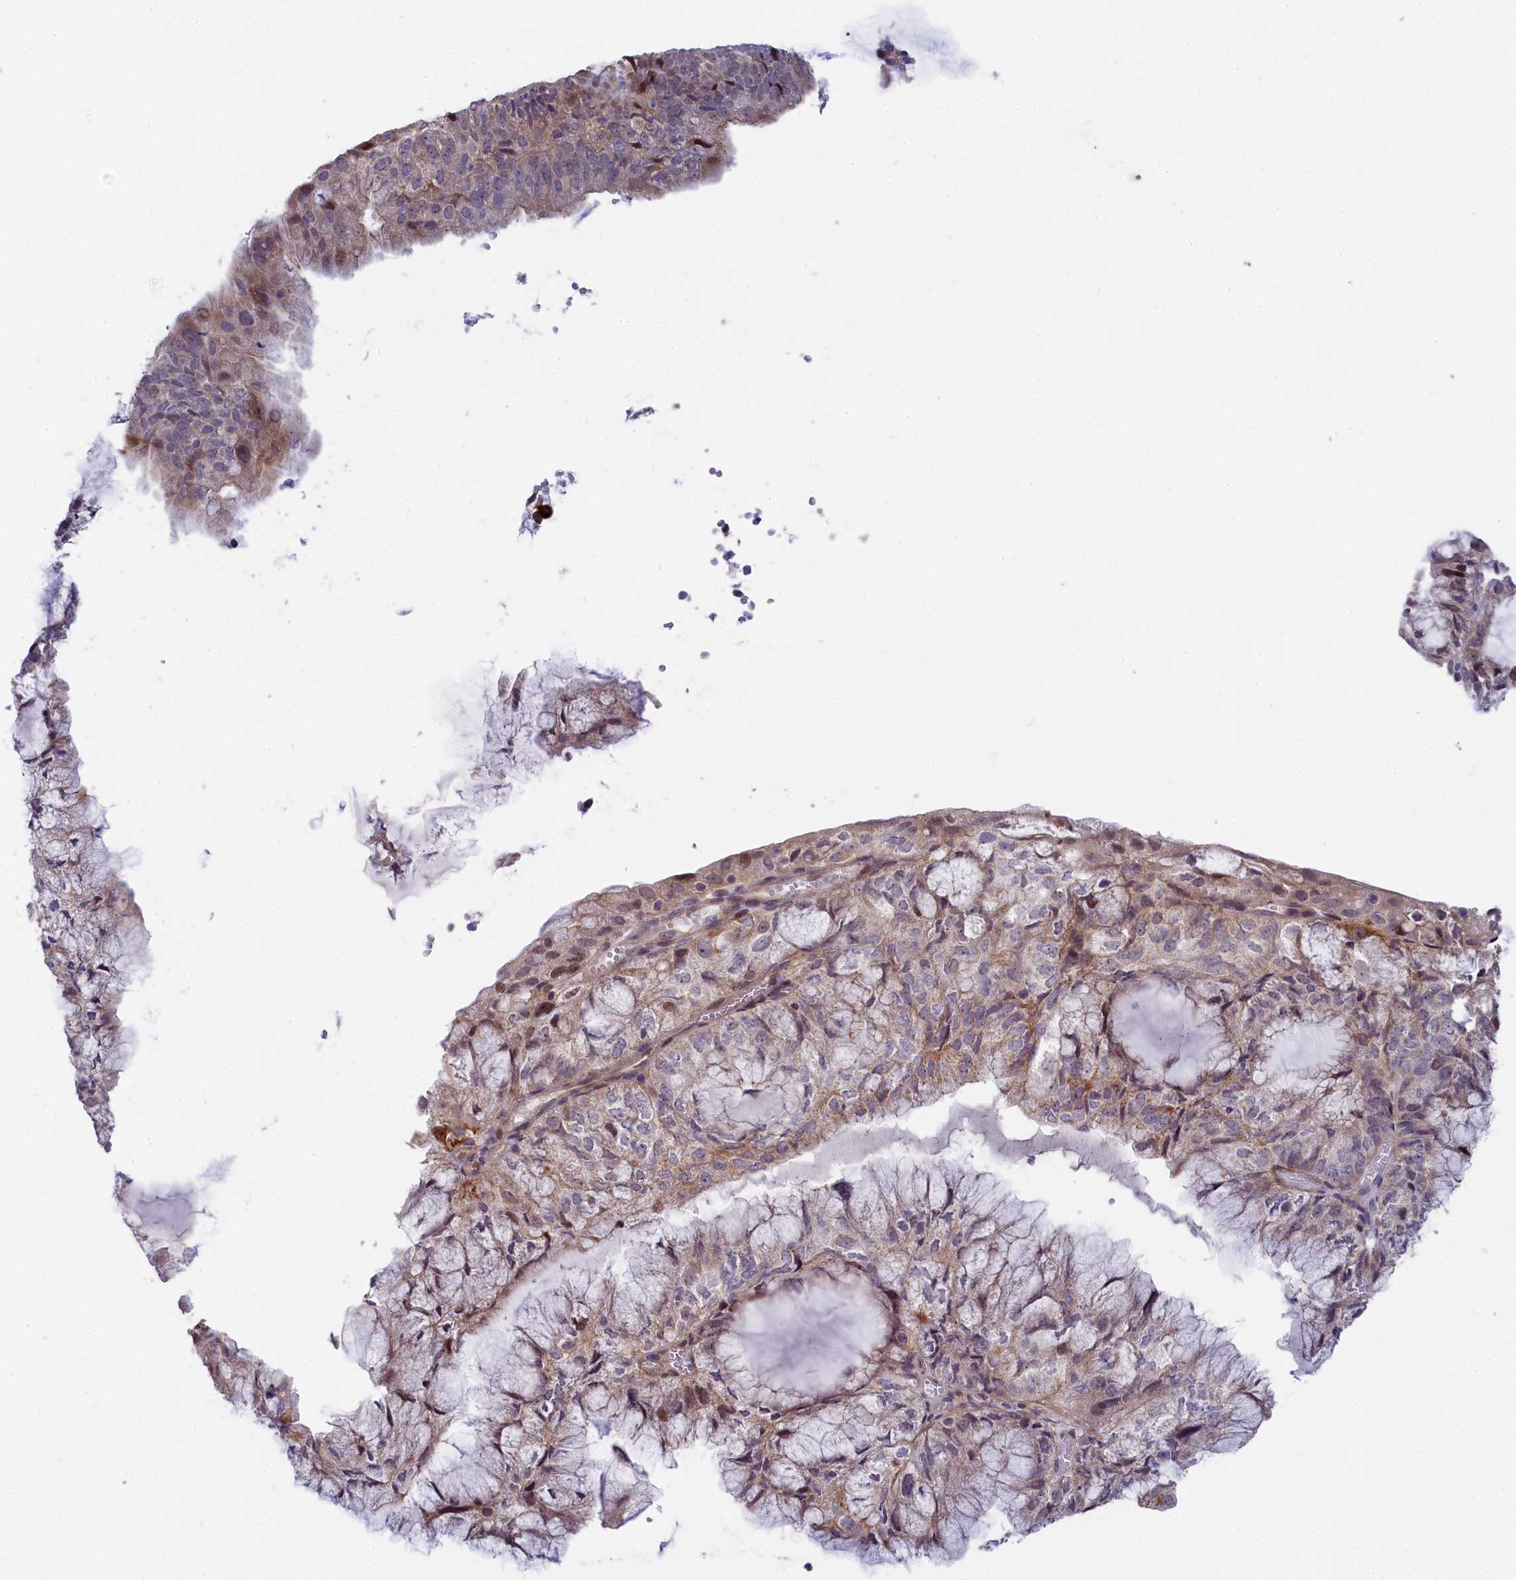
{"staining": {"intensity": "negative", "quantity": "none", "location": "none"}, "tissue": "endometrial cancer", "cell_type": "Tumor cells", "image_type": "cancer", "snomed": [{"axis": "morphology", "description": "Adenocarcinoma, NOS"}, {"axis": "topography", "description": "Endometrium"}], "caption": "The immunohistochemistry (IHC) image has no significant expression in tumor cells of endometrial adenocarcinoma tissue.", "gene": "CCL23", "patient": {"sex": "female", "age": 81}}